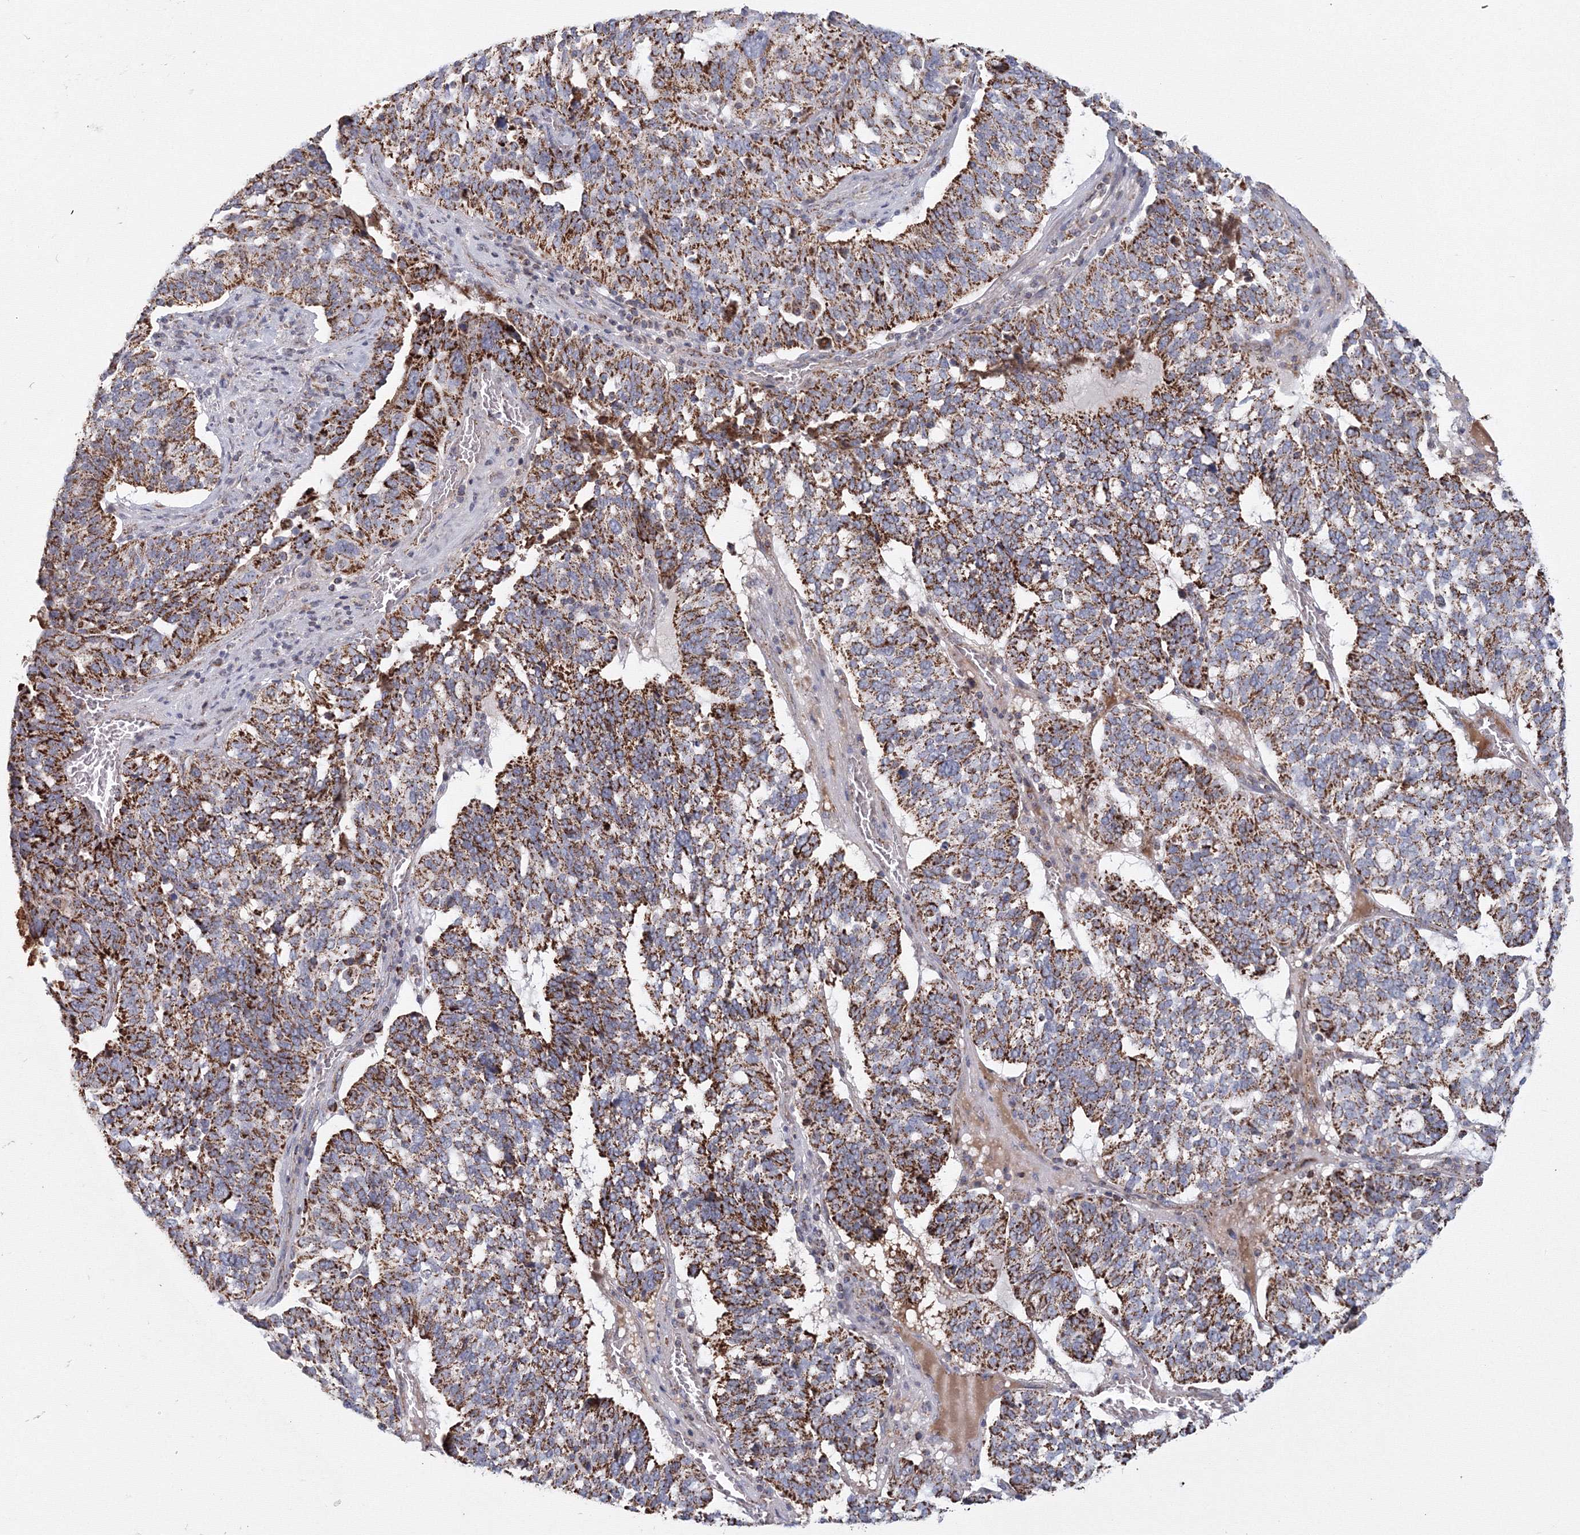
{"staining": {"intensity": "strong", "quantity": ">75%", "location": "cytoplasmic/membranous"}, "tissue": "ovarian cancer", "cell_type": "Tumor cells", "image_type": "cancer", "snomed": [{"axis": "morphology", "description": "Cystadenocarcinoma, serous, NOS"}, {"axis": "topography", "description": "Ovary"}], "caption": "Ovarian cancer tissue shows strong cytoplasmic/membranous positivity in approximately >75% of tumor cells, visualized by immunohistochemistry.", "gene": "GRPEL1", "patient": {"sex": "female", "age": 59}}